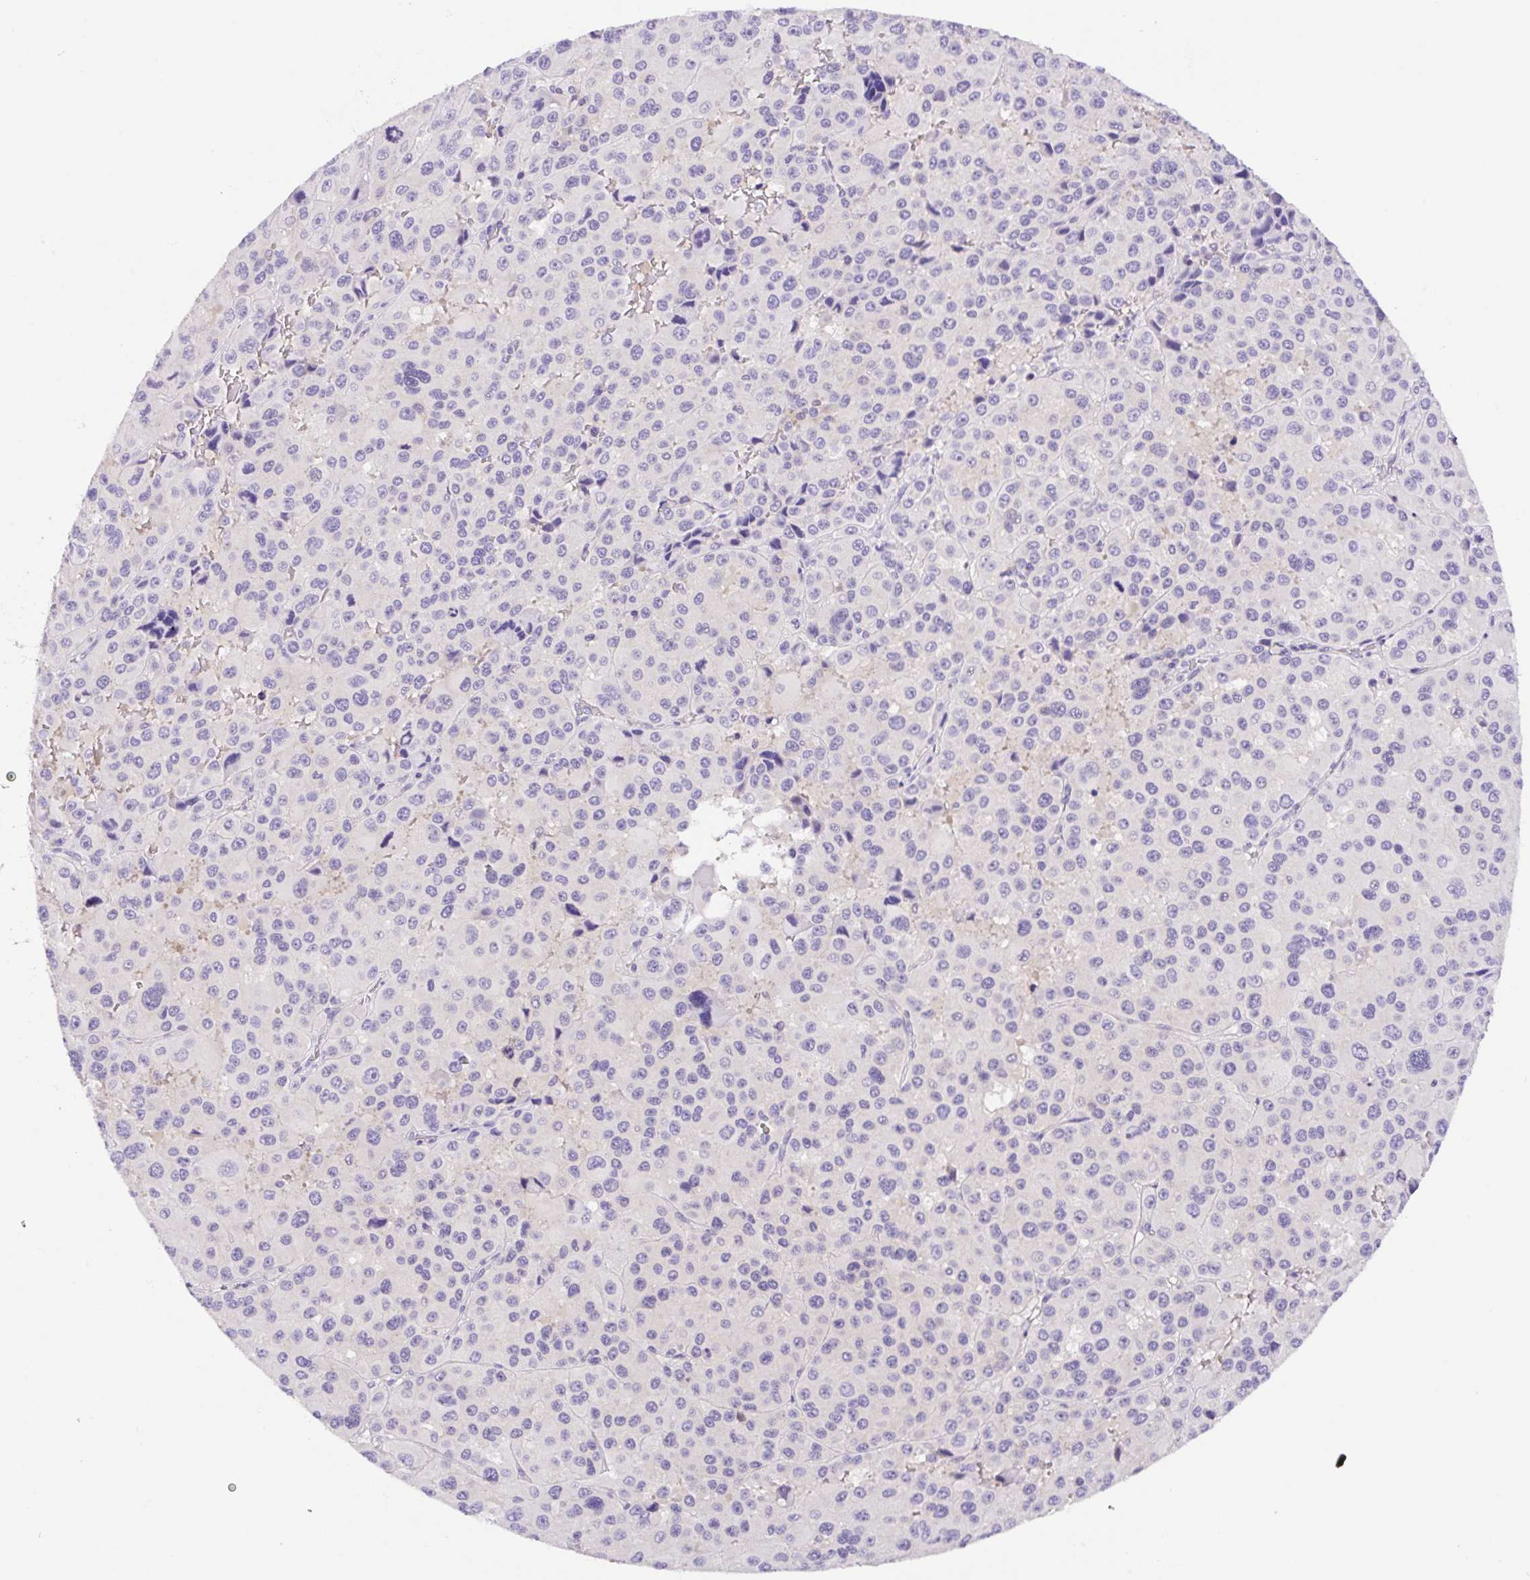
{"staining": {"intensity": "negative", "quantity": "none", "location": "none"}, "tissue": "melanoma", "cell_type": "Tumor cells", "image_type": "cancer", "snomed": [{"axis": "morphology", "description": "Malignant melanoma, Metastatic site"}, {"axis": "topography", "description": "Lymph node"}], "caption": "Immunohistochemical staining of malignant melanoma (metastatic site) shows no significant staining in tumor cells.", "gene": "CAMK2B", "patient": {"sex": "female", "age": 65}}